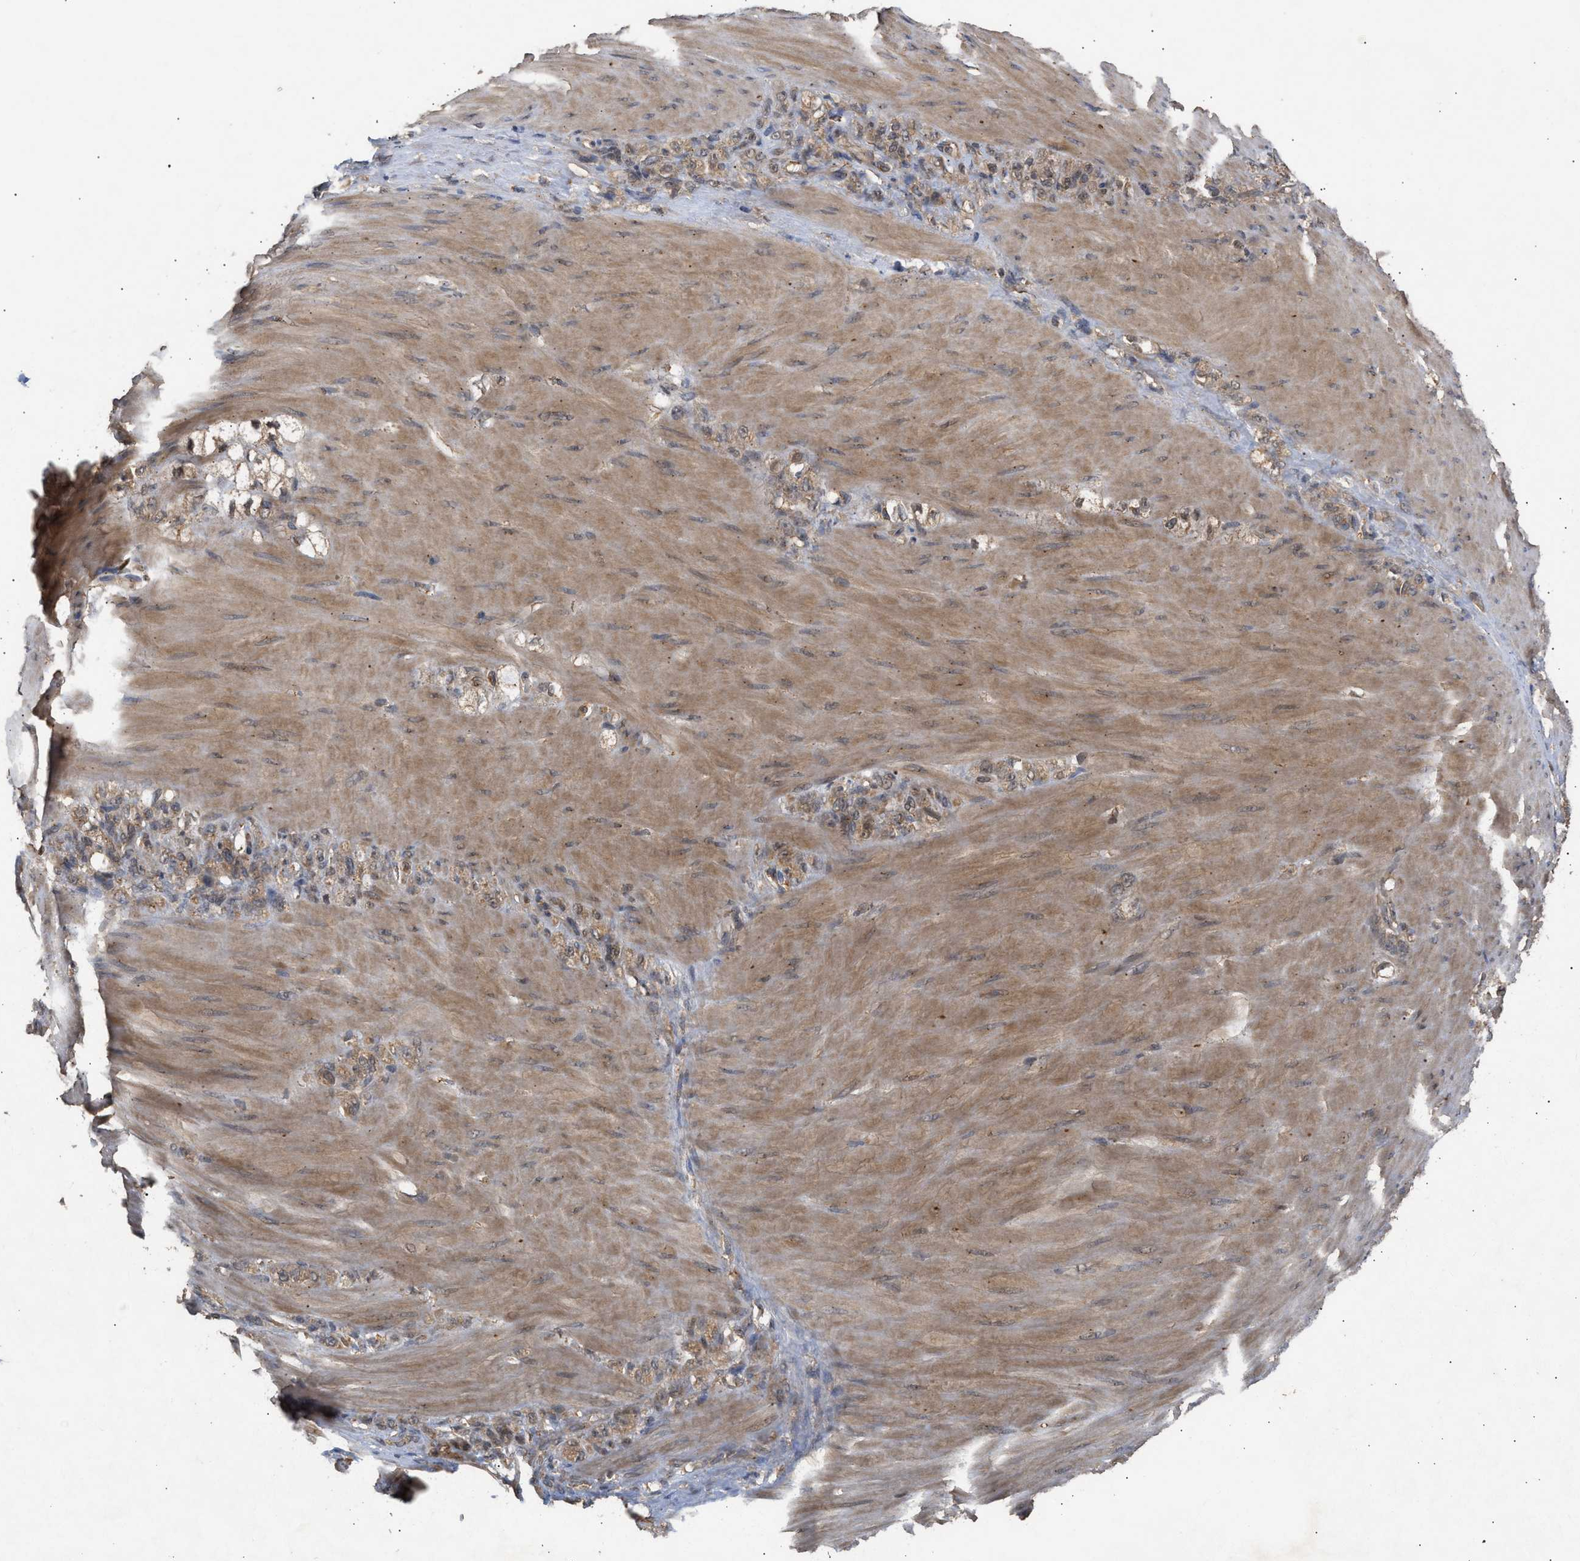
{"staining": {"intensity": "weak", "quantity": ">75%", "location": "cytoplasmic/membranous"}, "tissue": "stomach cancer", "cell_type": "Tumor cells", "image_type": "cancer", "snomed": [{"axis": "morphology", "description": "Normal tissue, NOS"}, {"axis": "morphology", "description": "Adenocarcinoma, NOS"}, {"axis": "topography", "description": "Stomach"}], "caption": "Immunohistochemistry (IHC) (DAB (3,3'-diaminobenzidine)) staining of stomach cancer demonstrates weak cytoplasmic/membranous protein staining in approximately >75% of tumor cells. (DAB IHC, brown staining for protein, blue staining for nuclei).", "gene": "FITM1", "patient": {"sex": "male", "age": 82}}